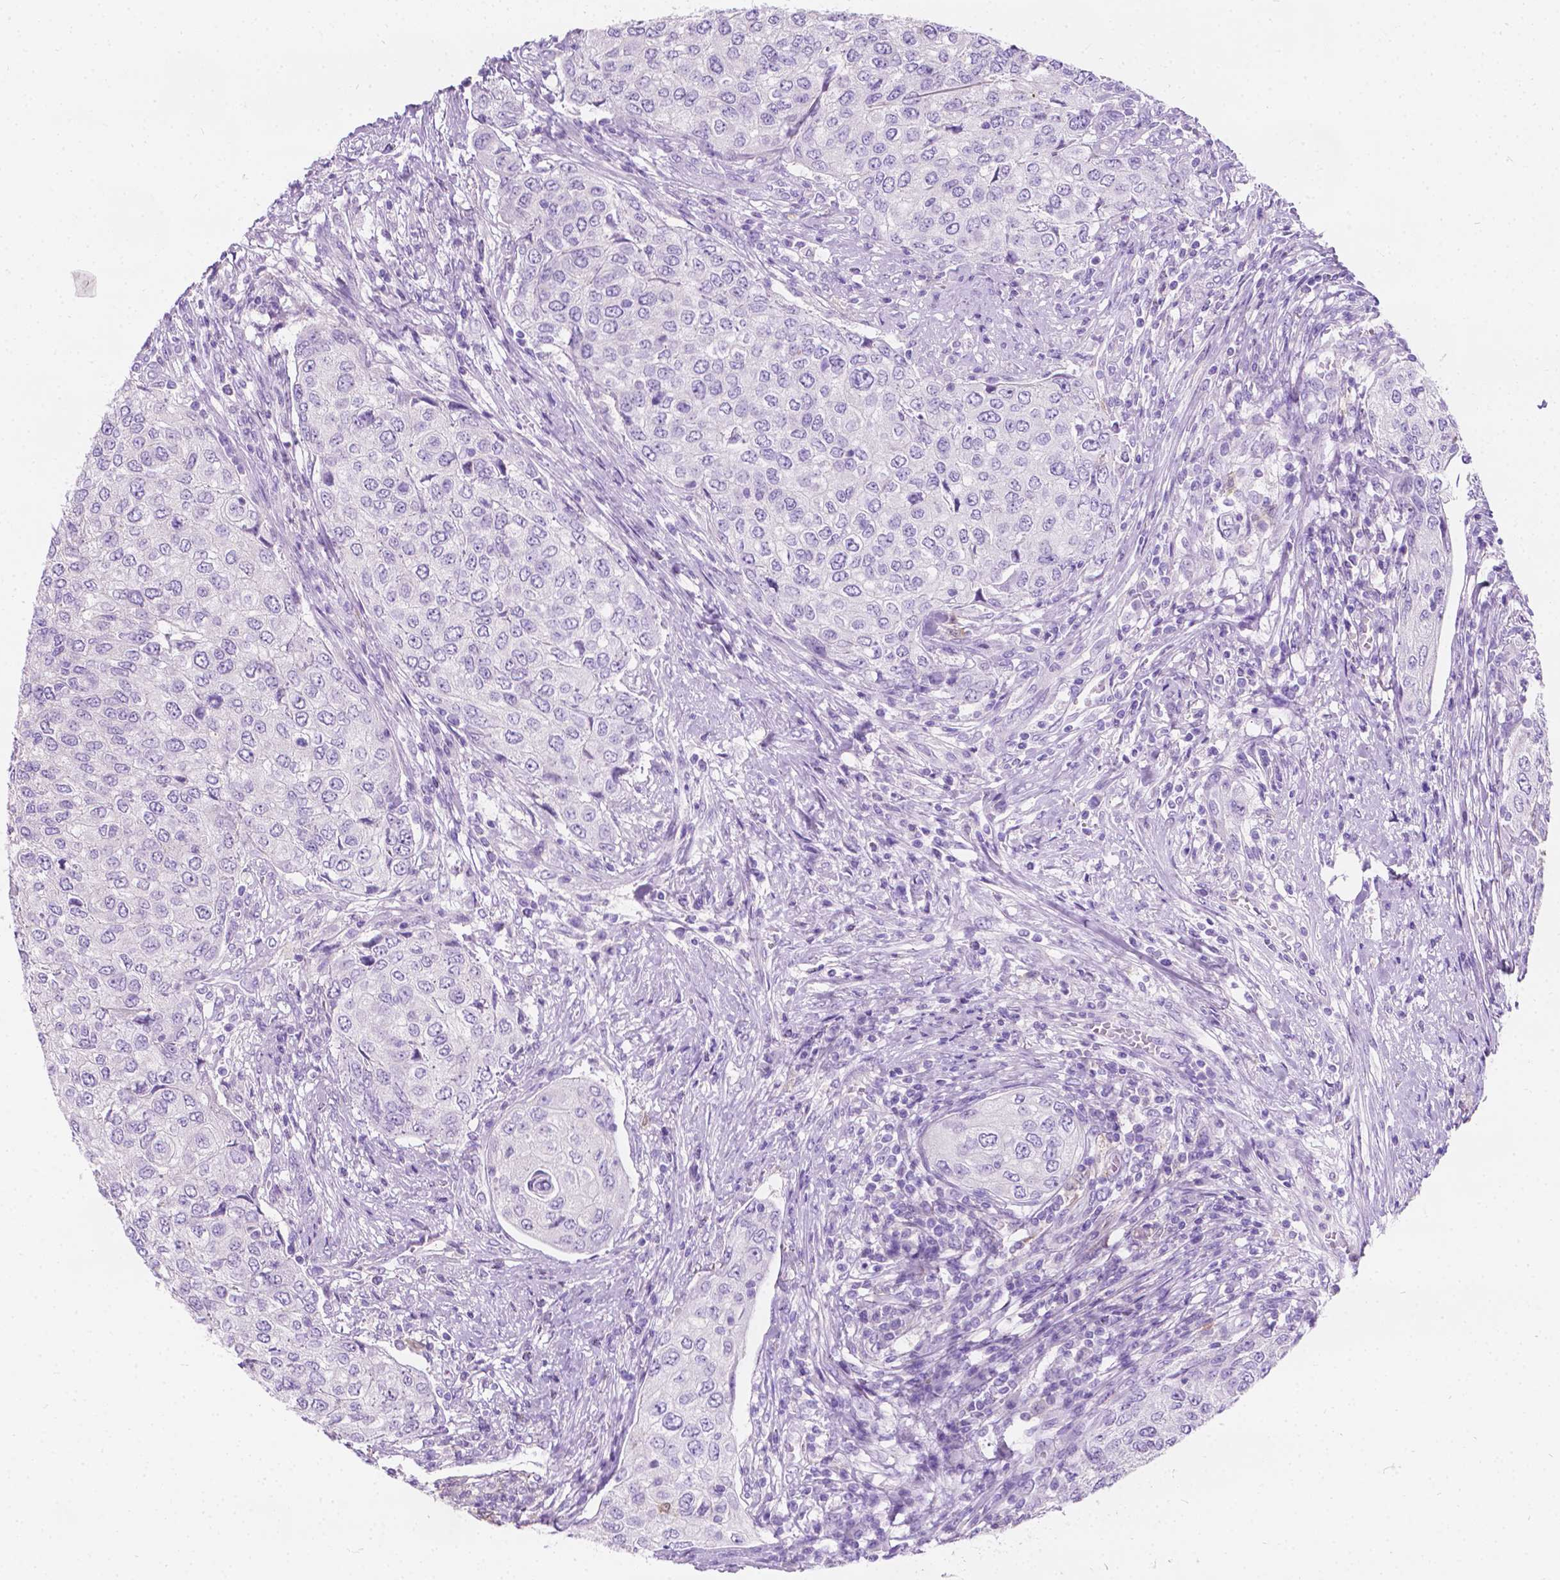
{"staining": {"intensity": "negative", "quantity": "none", "location": "none"}, "tissue": "urothelial cancer", "cell_type": "Tumor cells", "image_type": "cancer", "snomed": [{"axis": "morphology", "description": "Urothelial carcinoma, High grade"}, {"axis": "topography", "description": "Urinary bladder"}], "caption": "This is an immunohistochemistry (IHC) photomicrograph of human high-grade urothelial carcinoma. There is no staining in tumor cells.", "gene": "GNAO1", "patient": {"sex": "female", "age": 78}}